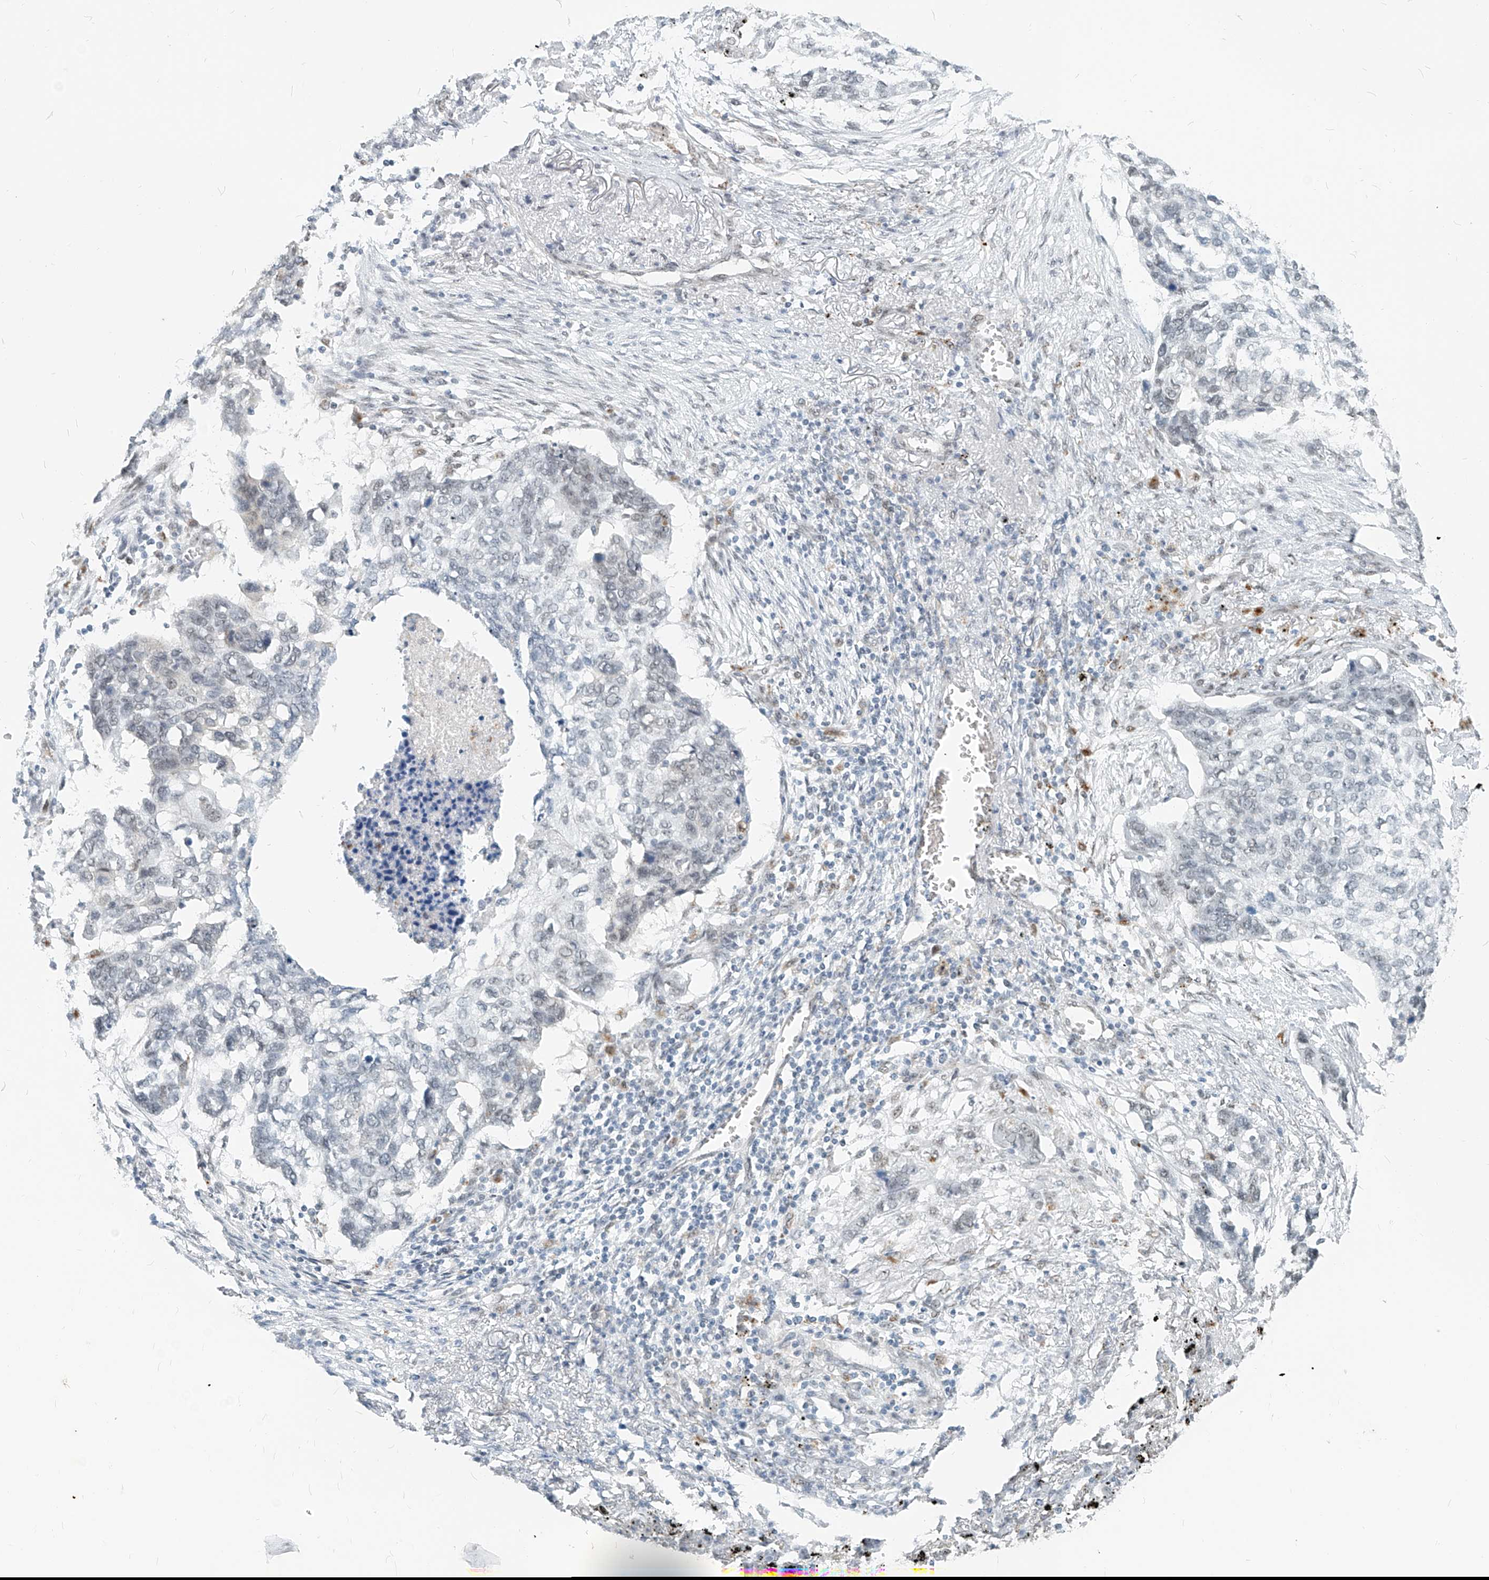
{"staining": {"intensity": "negative", "quantity": "none", "location": "none"}, "tissue": "lung cancer", "cell_type": "Tumor cells", "image_type": "cancer", "snomed": [{"axis": "morphology", "description": "Squamous cell carcinoma, NOS"}, {"axis": "topography", "description": "Lung"}], "caption": "DAB immunohistochemical staining of lung cancer (squamous cell carcinoma) exhibits no significant expression in tumor cells.", "gene": "SASH1", "patient": {"sex": "female", "age": 63}}